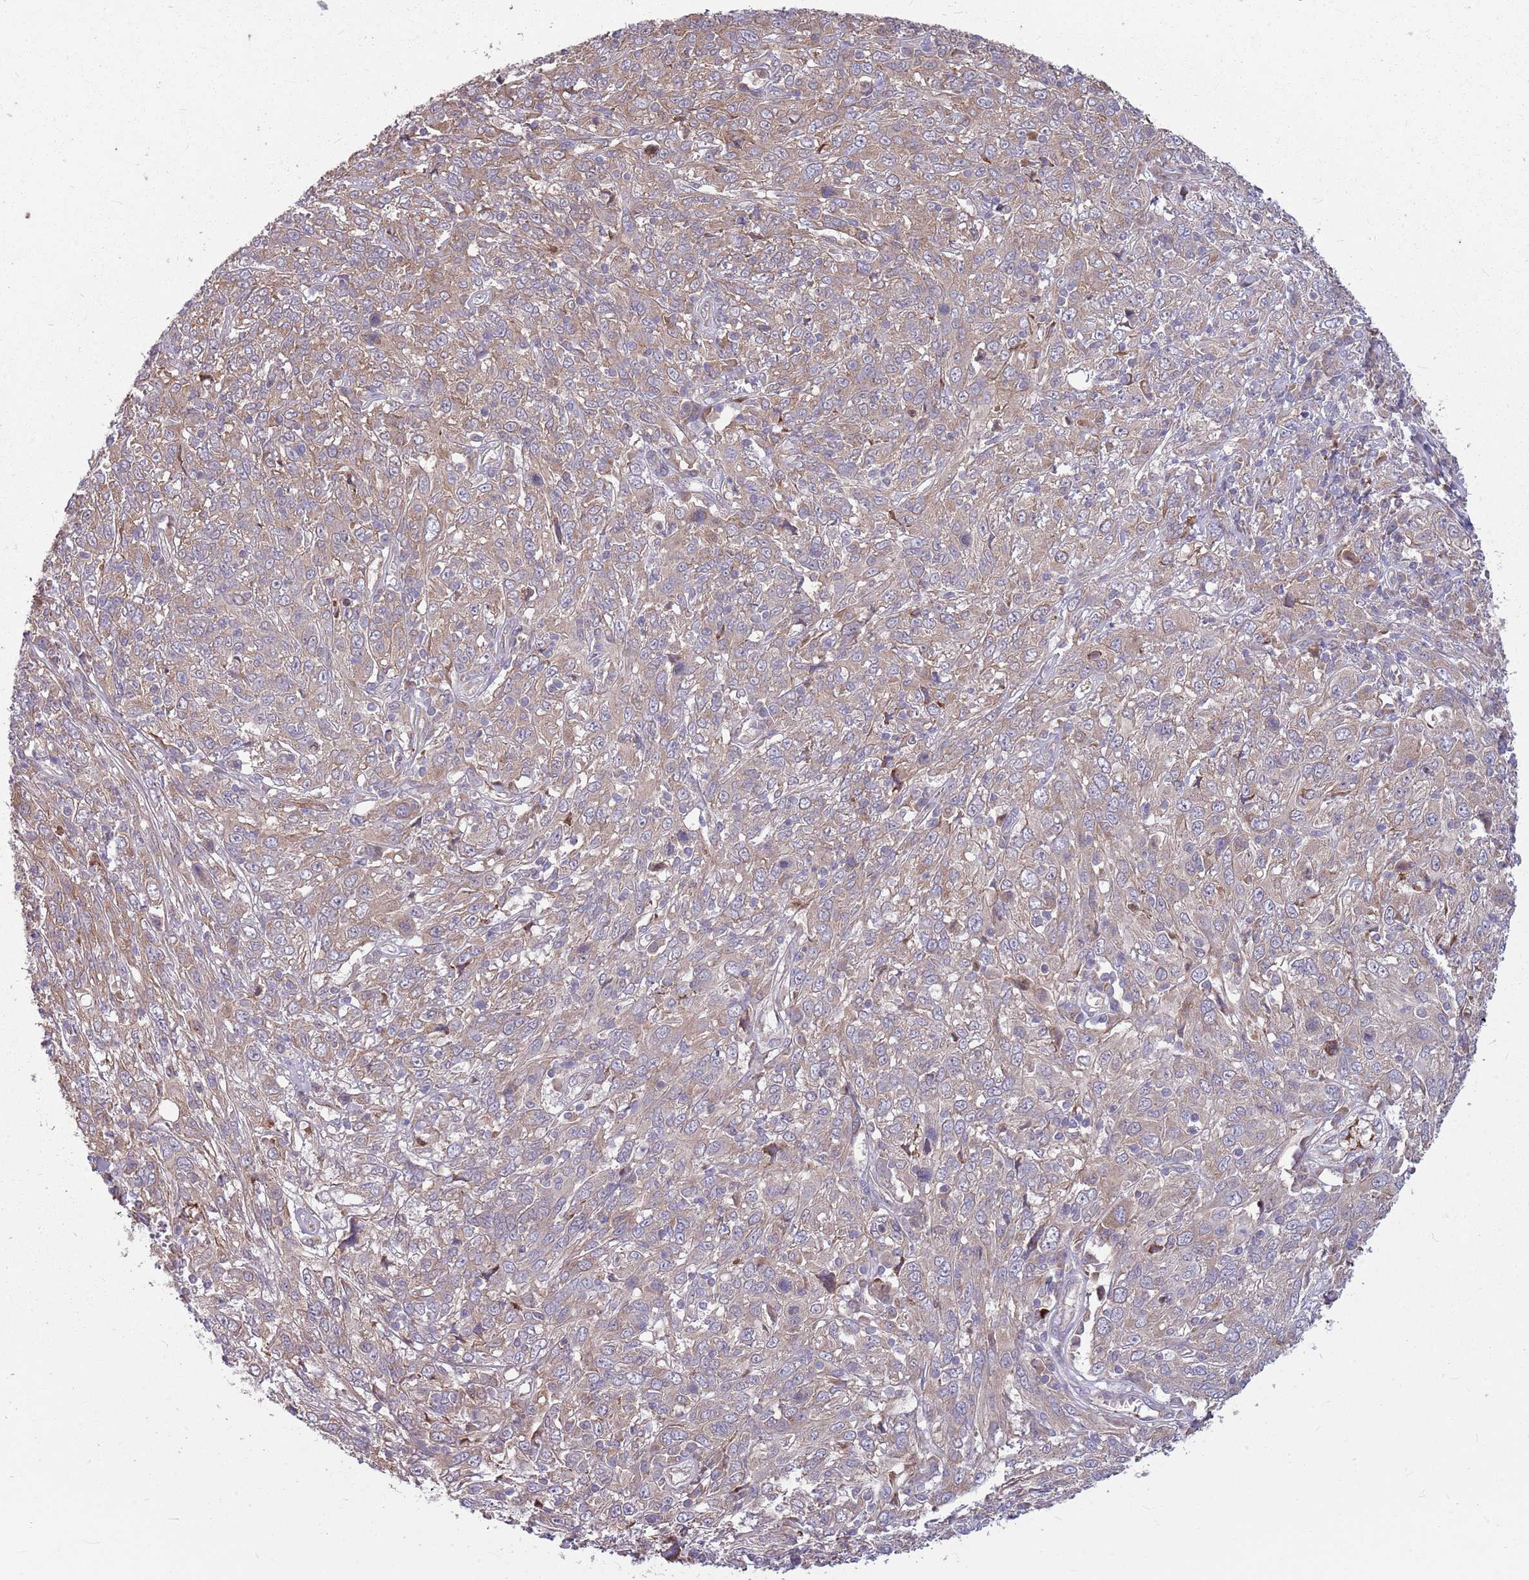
{"staining": {"intensity": "moderate", "quantity": ">75%", "location": "cytoplasmic/membranous"}, "tissue": "cervical cancer", "cell_type": "Tumor cells", "image_type": "cancer", "snomed": [{"axis": "morphology", "description": "Squamous cell carcinoma, NOS"}, {"axis": "topography", "description": "Cervix"}], "caption": "IHC (DAB) staining of human cervical squamous cell carcinoma displays moderate cytoplasmic/membranous protein positivity in approximately >75% of tumor cells.", "gene": "PPP1R27", "patient": {"sex": "female", "age": 46}}